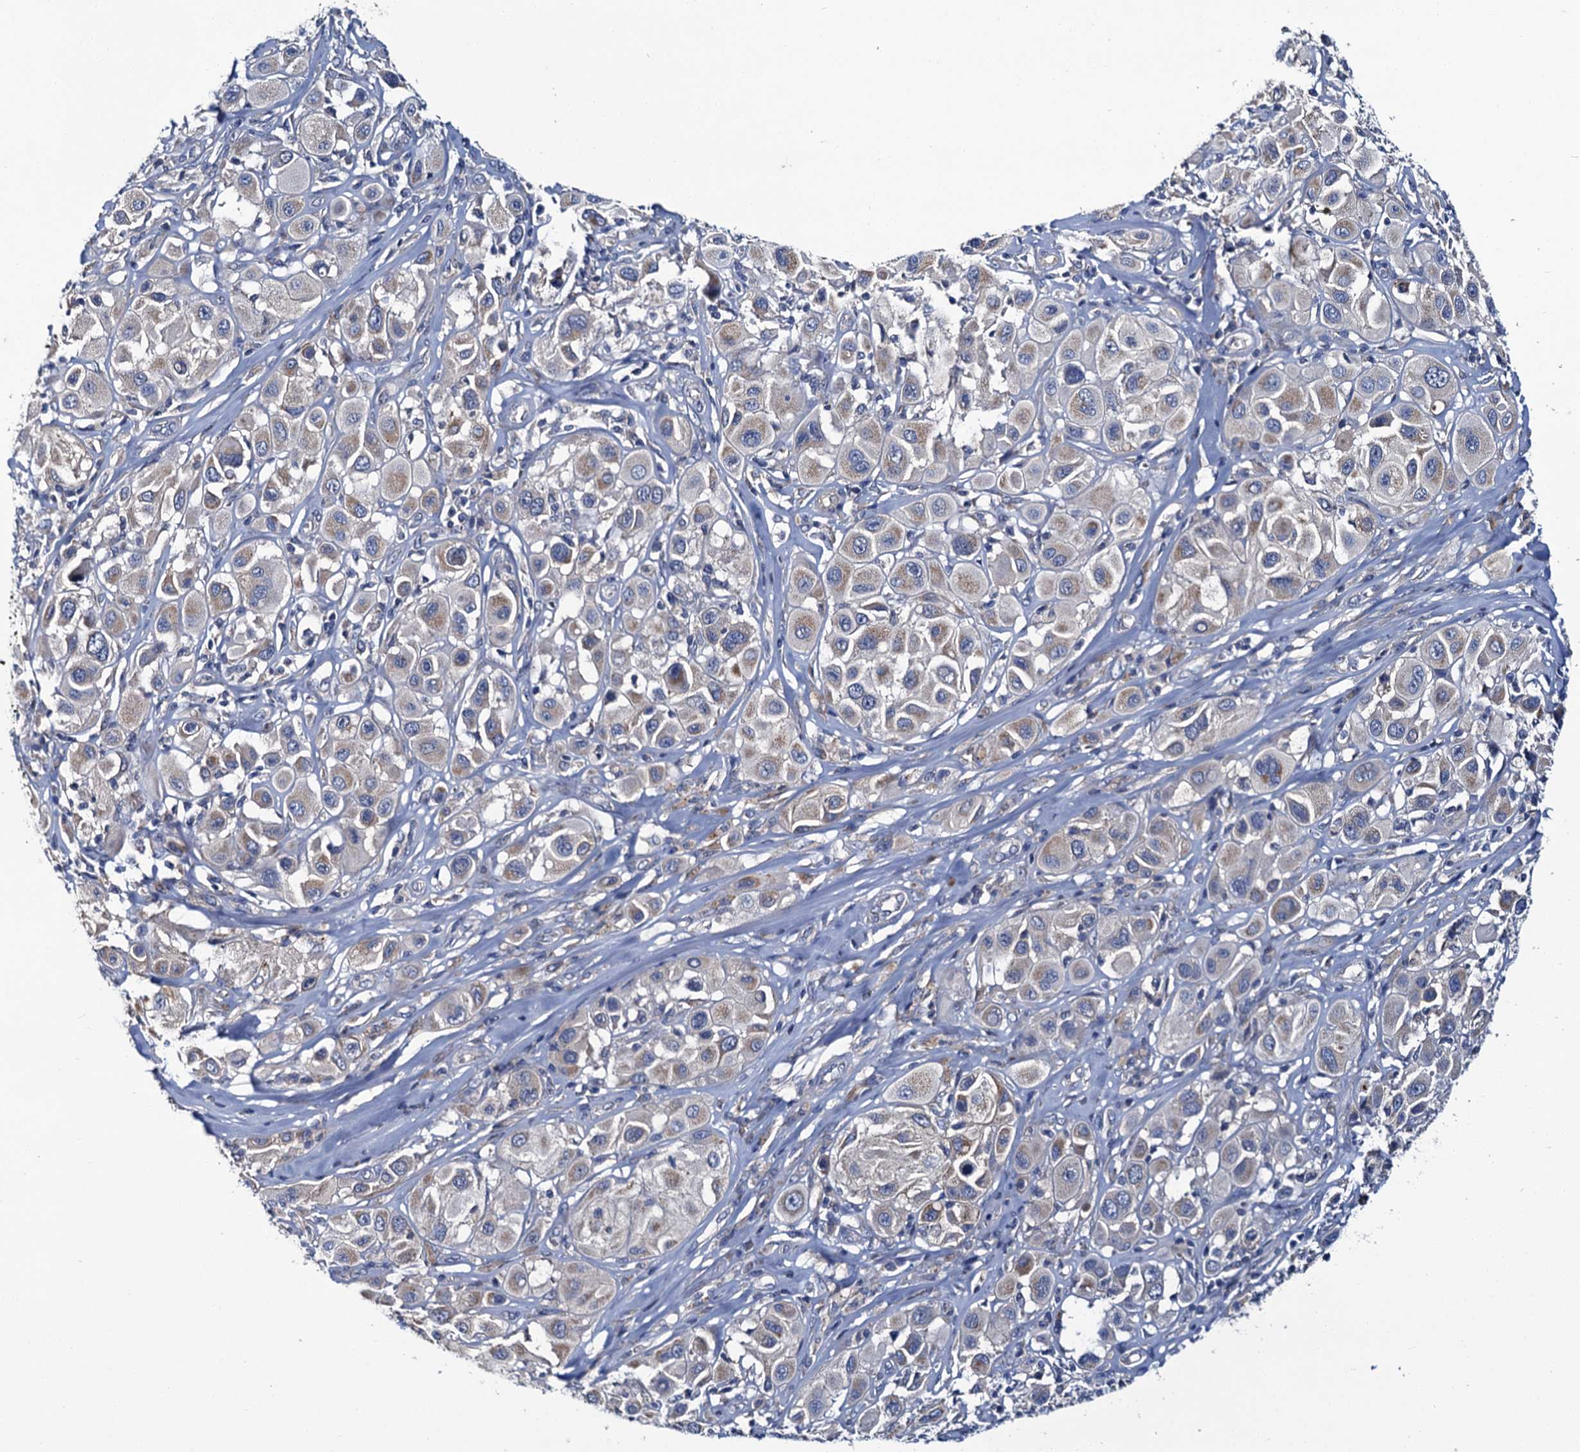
{"staining": {"intensity": "weak", "quantity": "25%-75%", "location": "cytoplasmic/membranous"}, "tissue": "melanoma", "cell_type": "Tumor cells", "image_type": "cancer", "snomed": [{"axis": "morphology", "description": "Malignant melanoma, Metastatic site"}, {"axis": "topography", "description": "Skin"}], "caption": "About 25%-75% of tumor cells in human melanoma exhibit weak cytoplasmic/membranous protein expression as visualized by brown immunohistochemical staining.", "gene": "CEP295", "patient": {"sex": "male", "age": 41}}